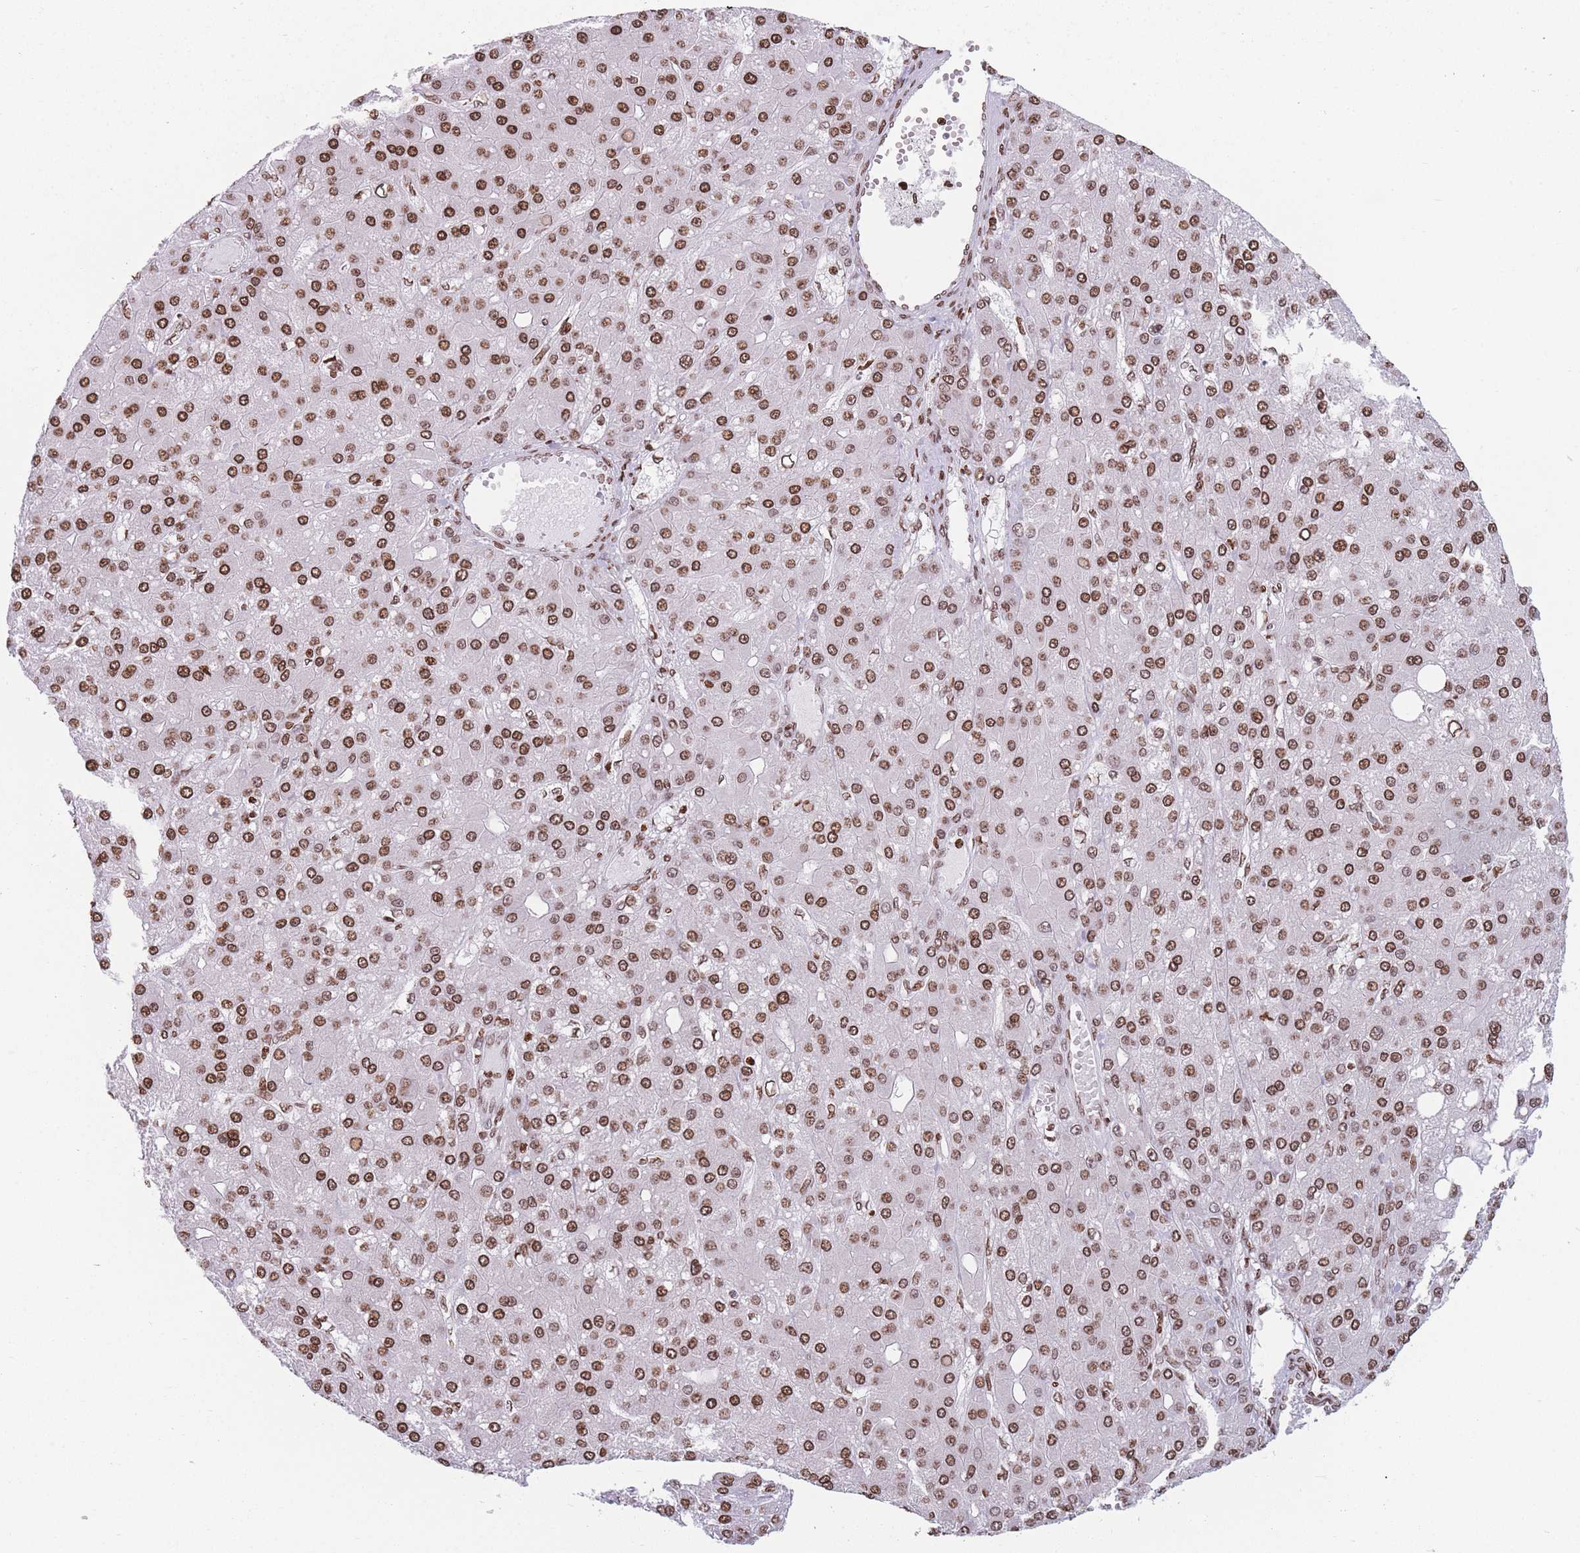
{"staining": {"intensity": "moderate", "quantity": ">75%", "location": "nuclear"}, "tissue": "liver cancer", "cell_type": "Tumor cells", "image_type": "cancer", "snomed": [{"axis": "morphology", "description": "Carcinoma, Hepatocellular, NOS"}, {"axis": "topography", "description": "Liver"}], "caption": "Immunohistochemistry histopathology image of neoplastic tissue: hepatocellular carcinoma (liver) stained using immunohistochemistry displays medium levels of moderate protein expression localized specifically in the nuclear of tumor cells, appearing as a nuclear brown color.", "gene": "AK9", "patient": {"sex": "male", "age": 67}}